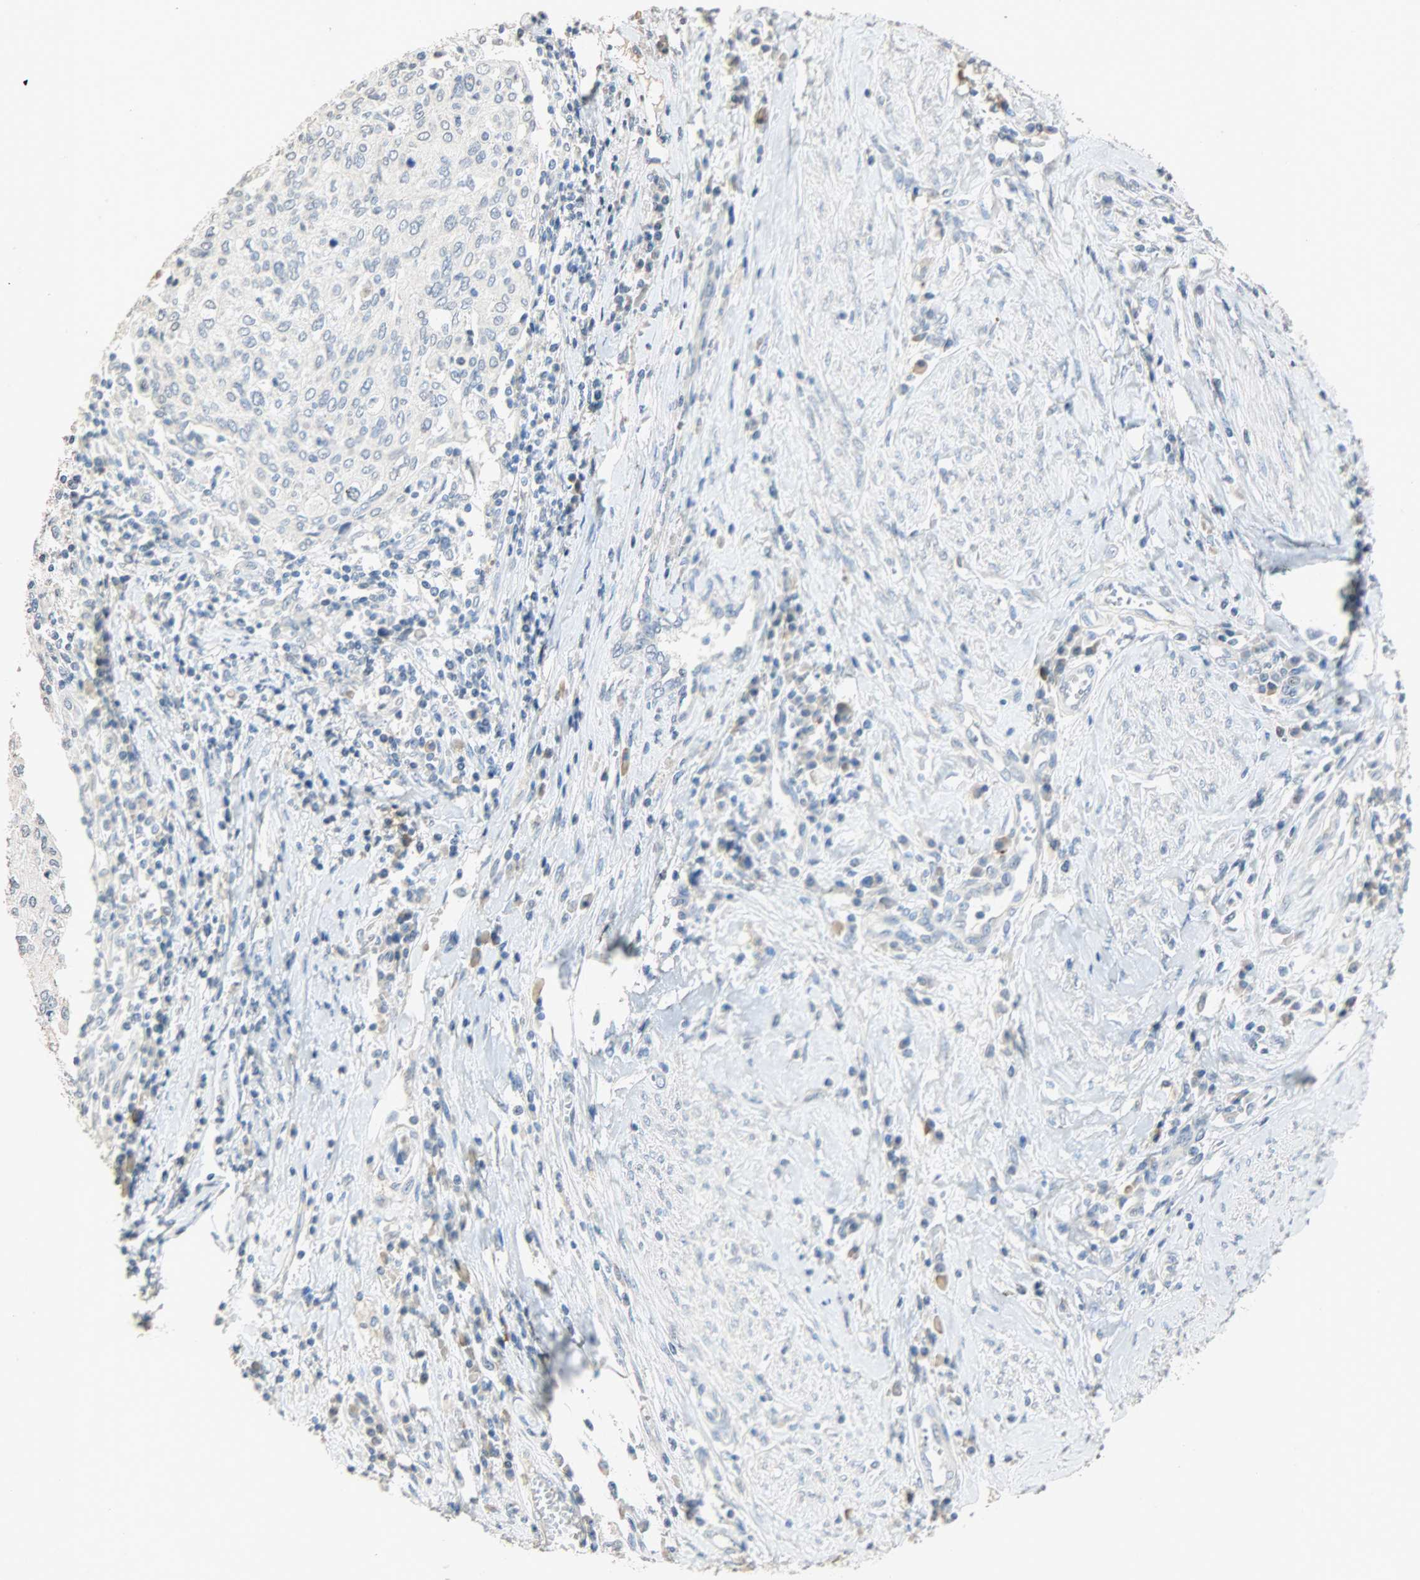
{"staining": {"intensity": "negative", "quantity": "none", "location": "none"}, "tissue": "cervical cancer", "cell_type": "Tumor cells", "image_type": "cancer", "snomed": [{"axis": "morphology", "description": "Squamous cell carcinoma, NOS"}, {"axis": "topography", "description": "Cervix"}], "caption": "Immunohistochemistry photomicrograph of human cervical squamous cell carcinoma stained for a protein (brown), which reveals no staining in tumor cells.", "gene": "DNAJB6", "patient": {"sex": "female", "age": 40}}